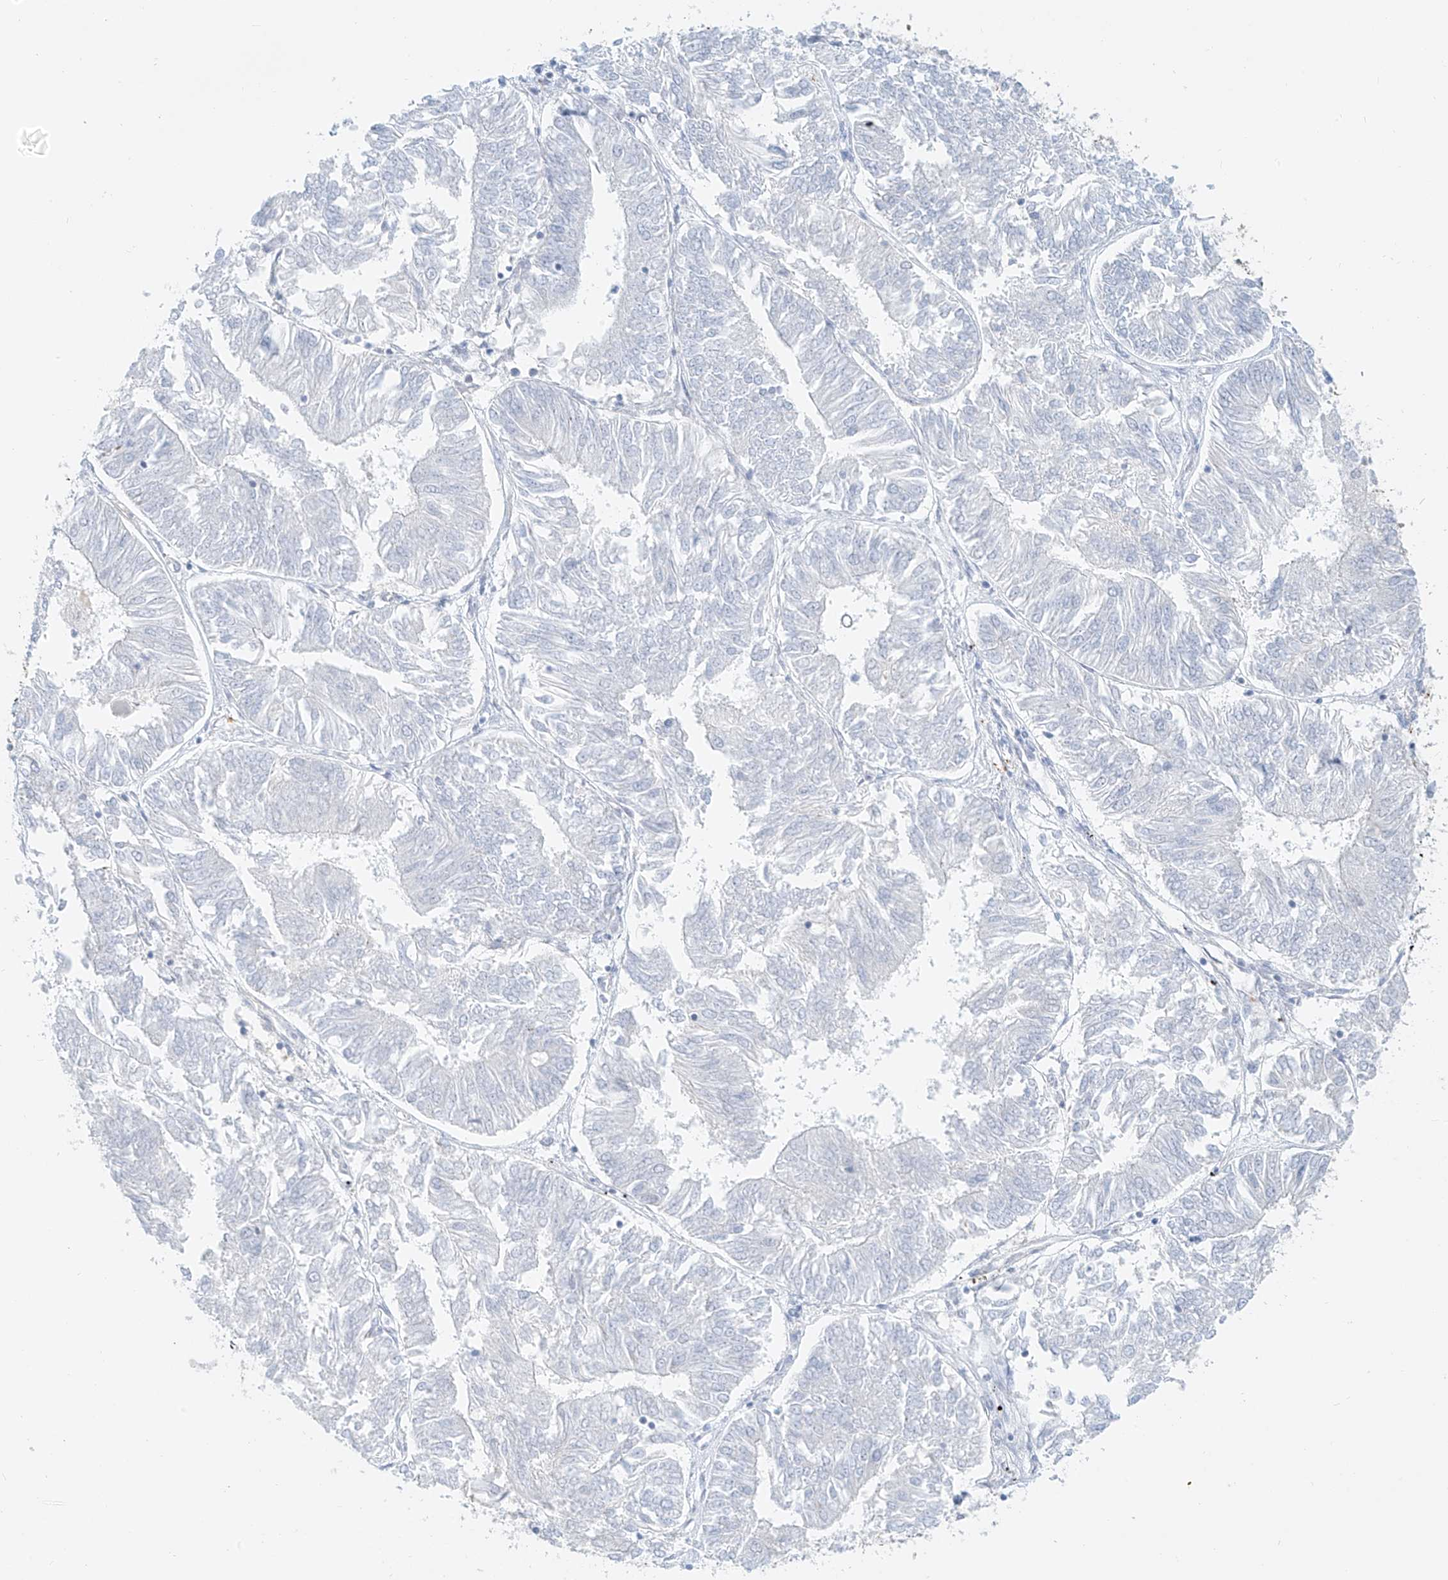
{"staining": {"intensity": "negative", "quantity": "none", "location": "none"}, "tissue": "endometrial cancer", "cell_type": "Tumor cells", "image_type": "cancer", "snomed": [{"axis": "morphology", "description": "Adenocarcinoma, NOS"}, {"axis": "topography", "description": "Endometrium"}], "caption": "Tumor cells are negative for protein expression in human adenocarcinoma (endometrial). The staining was performed using DAB (3,3'-diaminobenzidine) to visualize the protein expression in brown, while the nuclei were stained in blue with hematoxylin (Magnification: 20x).", "gene": "OCSTAMP", "patient": {"sex": "female", "age": 58}}